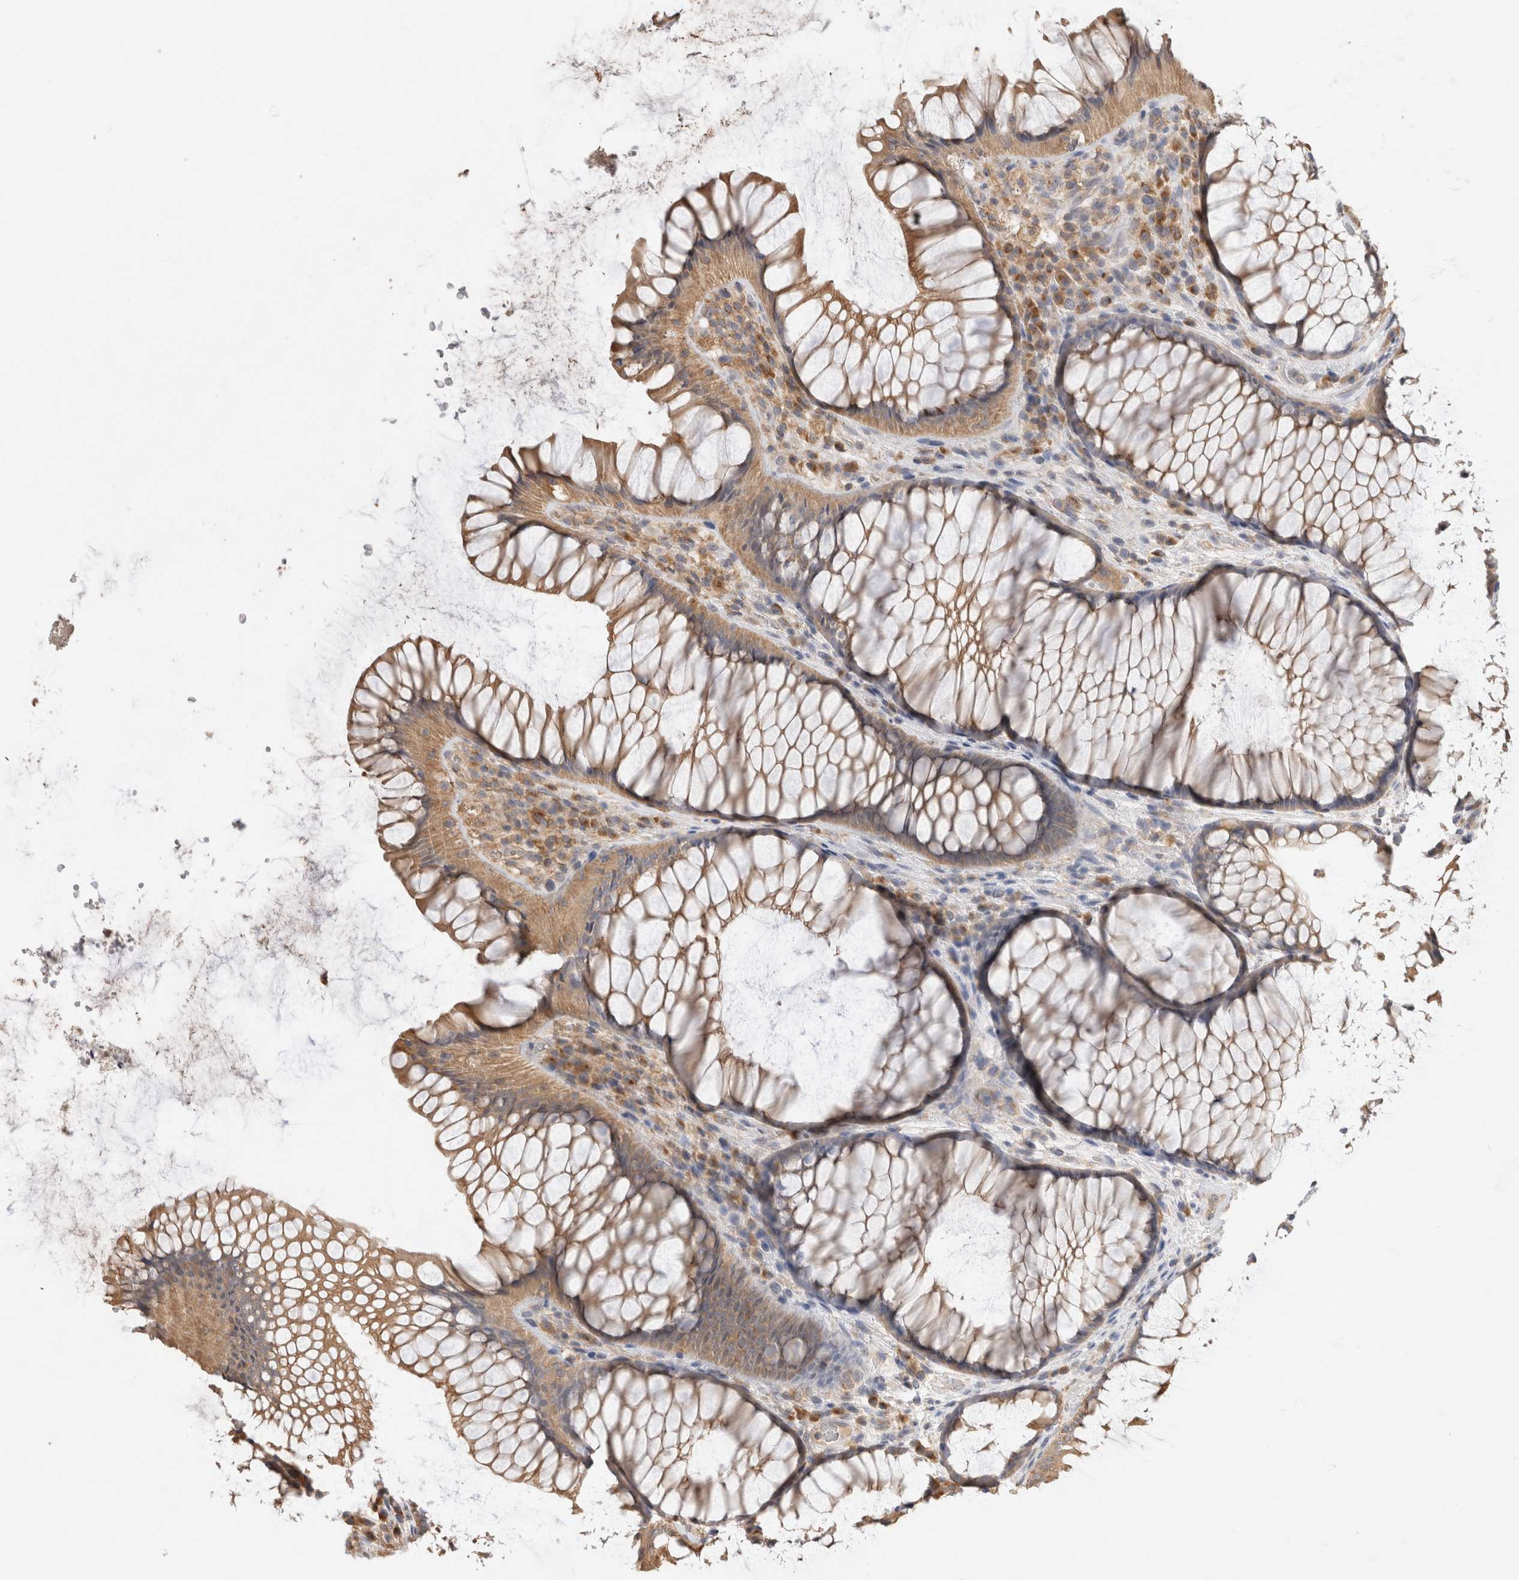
{"staining": {"intensity": "moderate", "quantity": ">75%", "location": "cytoplasmic/membranous"}, "tissue": "rectum", "cell_type": "Glandular cells", "image_type": "normal", "snomed": [{"axis": "morphology", "description": "Normal tissue, NOS"}, {"axis": "topography", "description": "Rectum"}], "caption": "This photomicrograph reveals immunohistochemistry (IHC) staining of normal rectum, with medium moderate cytoplasmic/membranous positivity in approximately >75% of glandular cells.", "gene": "GAS1", "patient": {"sex": "male", "age": 51}}